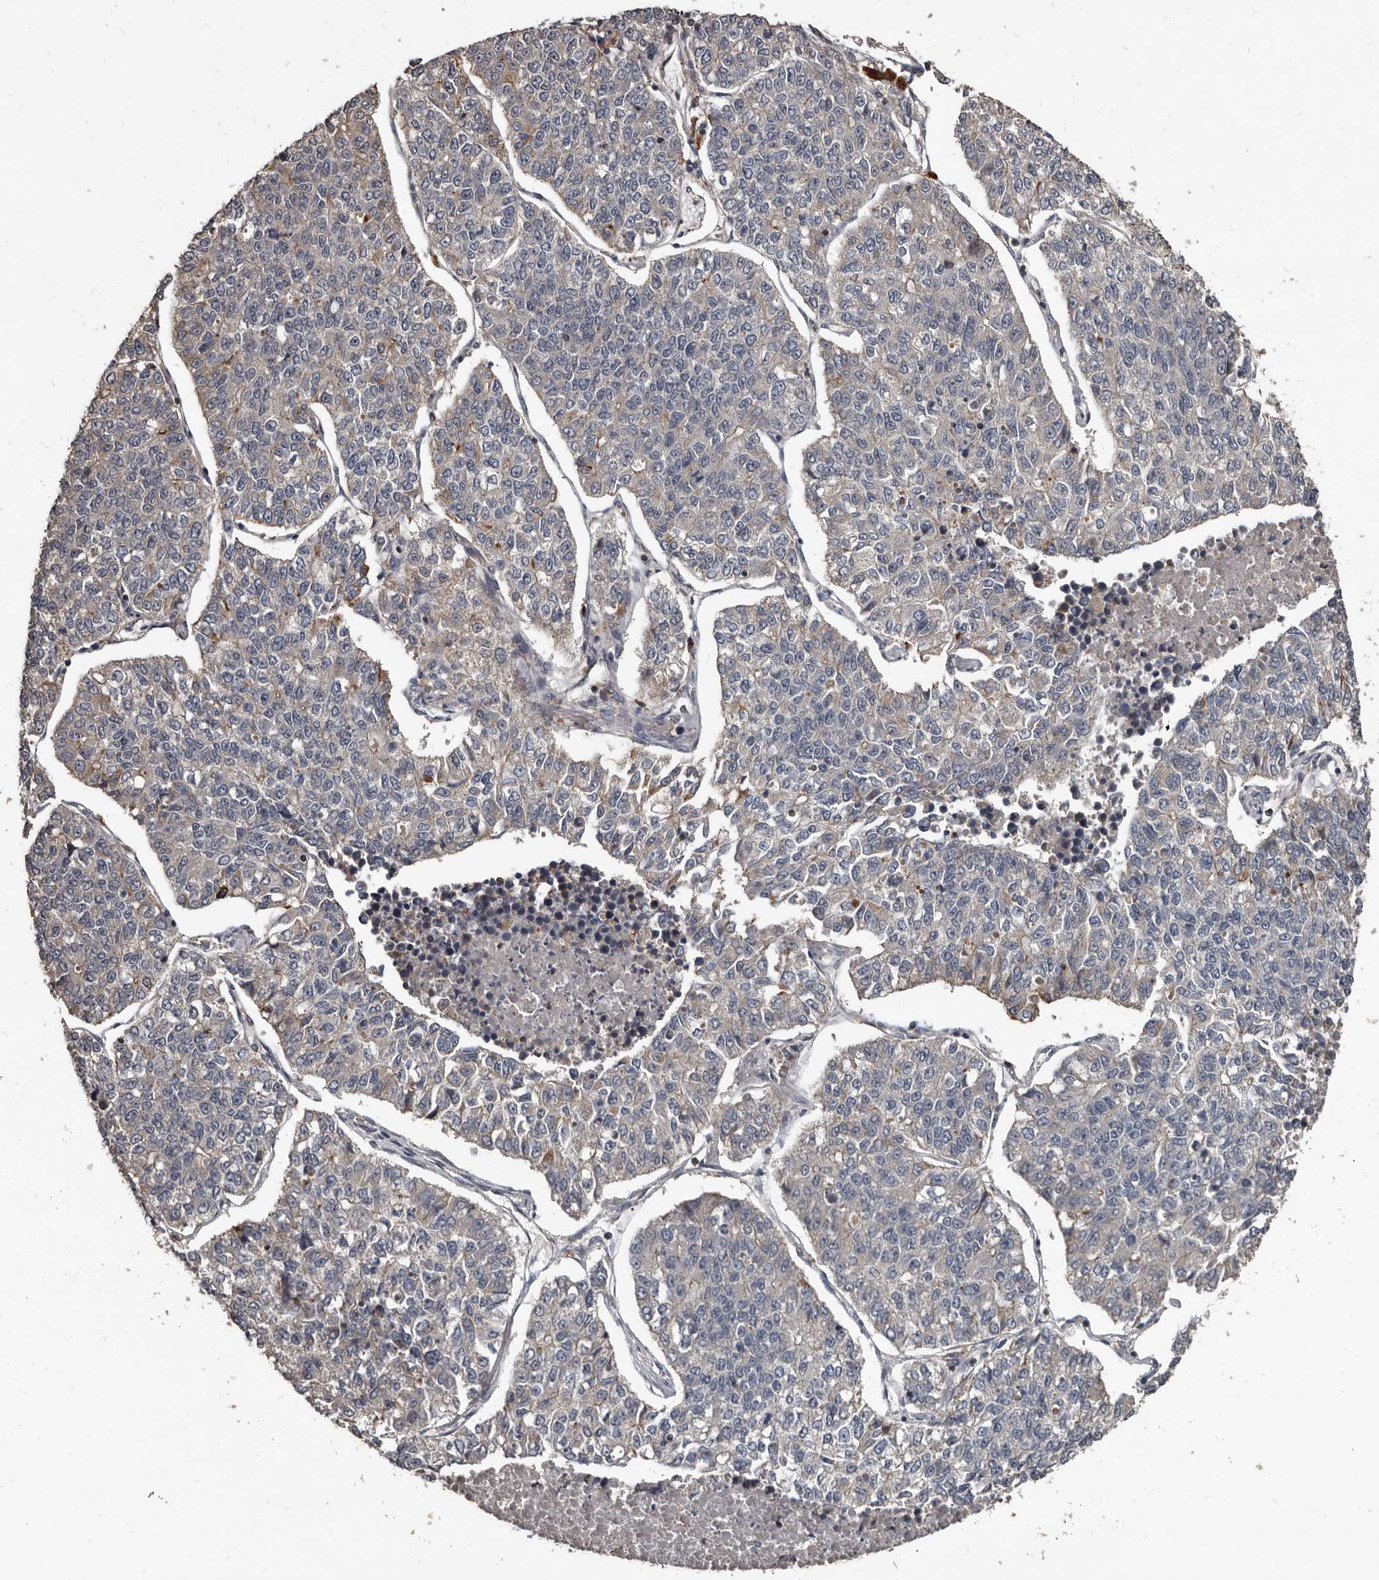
{"staining": {"intensity": "negative", "quantity": "none", "location": "none"}, "tissue": "lung cancer", "cell_type": "Tumor cells", "image_type": "cancer", "snomed": [{"axis": "morphology", "description": "Adenocarcinoma, NOS"}, {"axis": "topography", "description": "Lung"}], "caption": "High magnification brightfield microscopy of lung cancer (adenocarcinoma) stained with DAB (3,3'-diaminobenzidine) (brown) and counterstained with hematoxylin (blue): tumor cells show no significant staining.", "gene": "GREB1", "patient": {"sex": "male", "age": 49}}